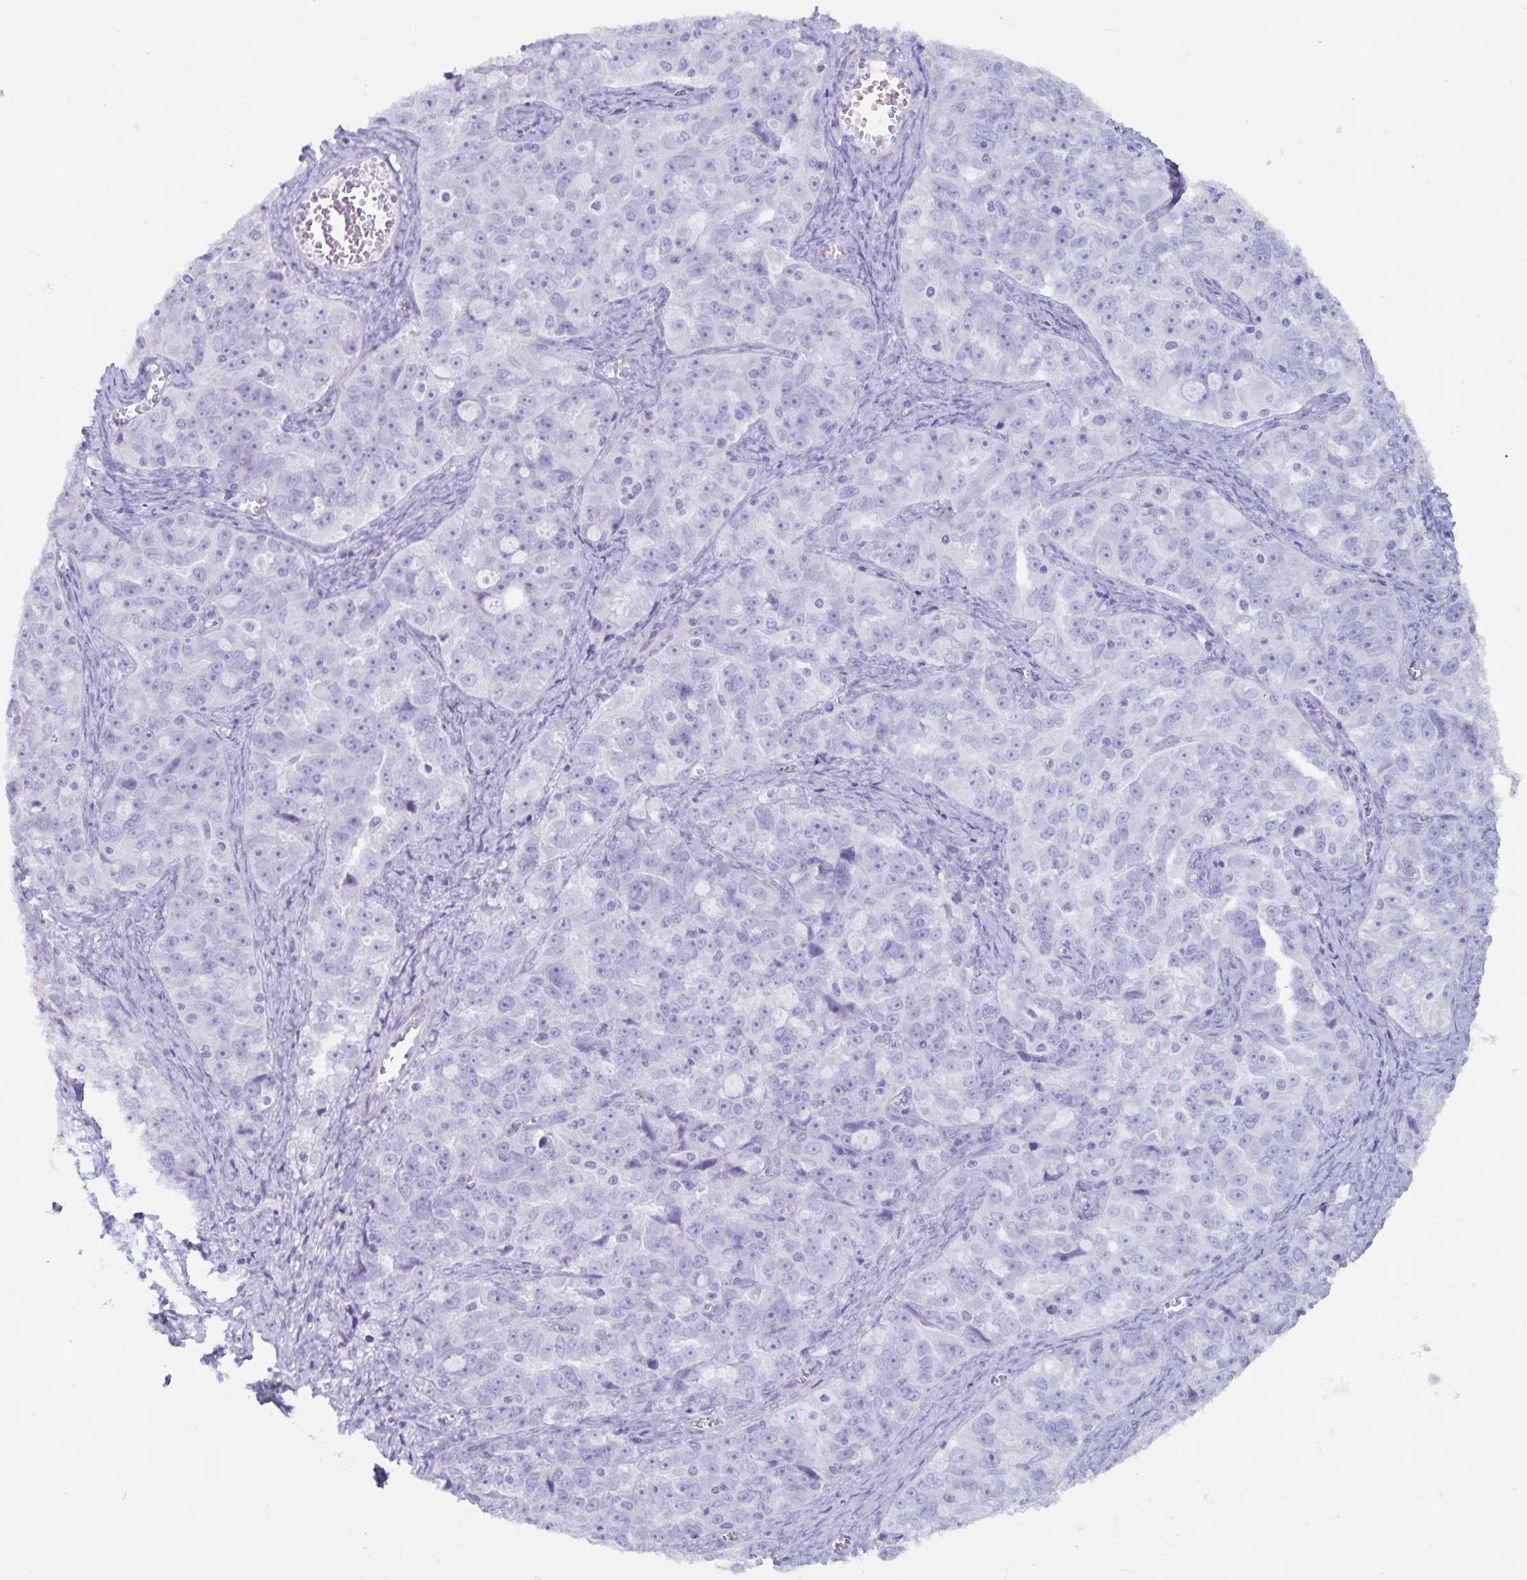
{"staining": {"intensity": "negative", "quantity": "none", "location": "none"}, "tissue": "ovarian cancer", "cell_type": "Tumor cells", "image_type": "cancer", "snomed": [{"axis": "morphology", "description": "Cystadenocarcinoma, serous, NOS"}, {"axis": "topography", "description": "Ovary"}], "caption": "Histopathology image shows no protein staining in tumor cells of ovarian cancer tissue.", "gene": "GPR137", "patient": {"sex": "female", "age": 51}}